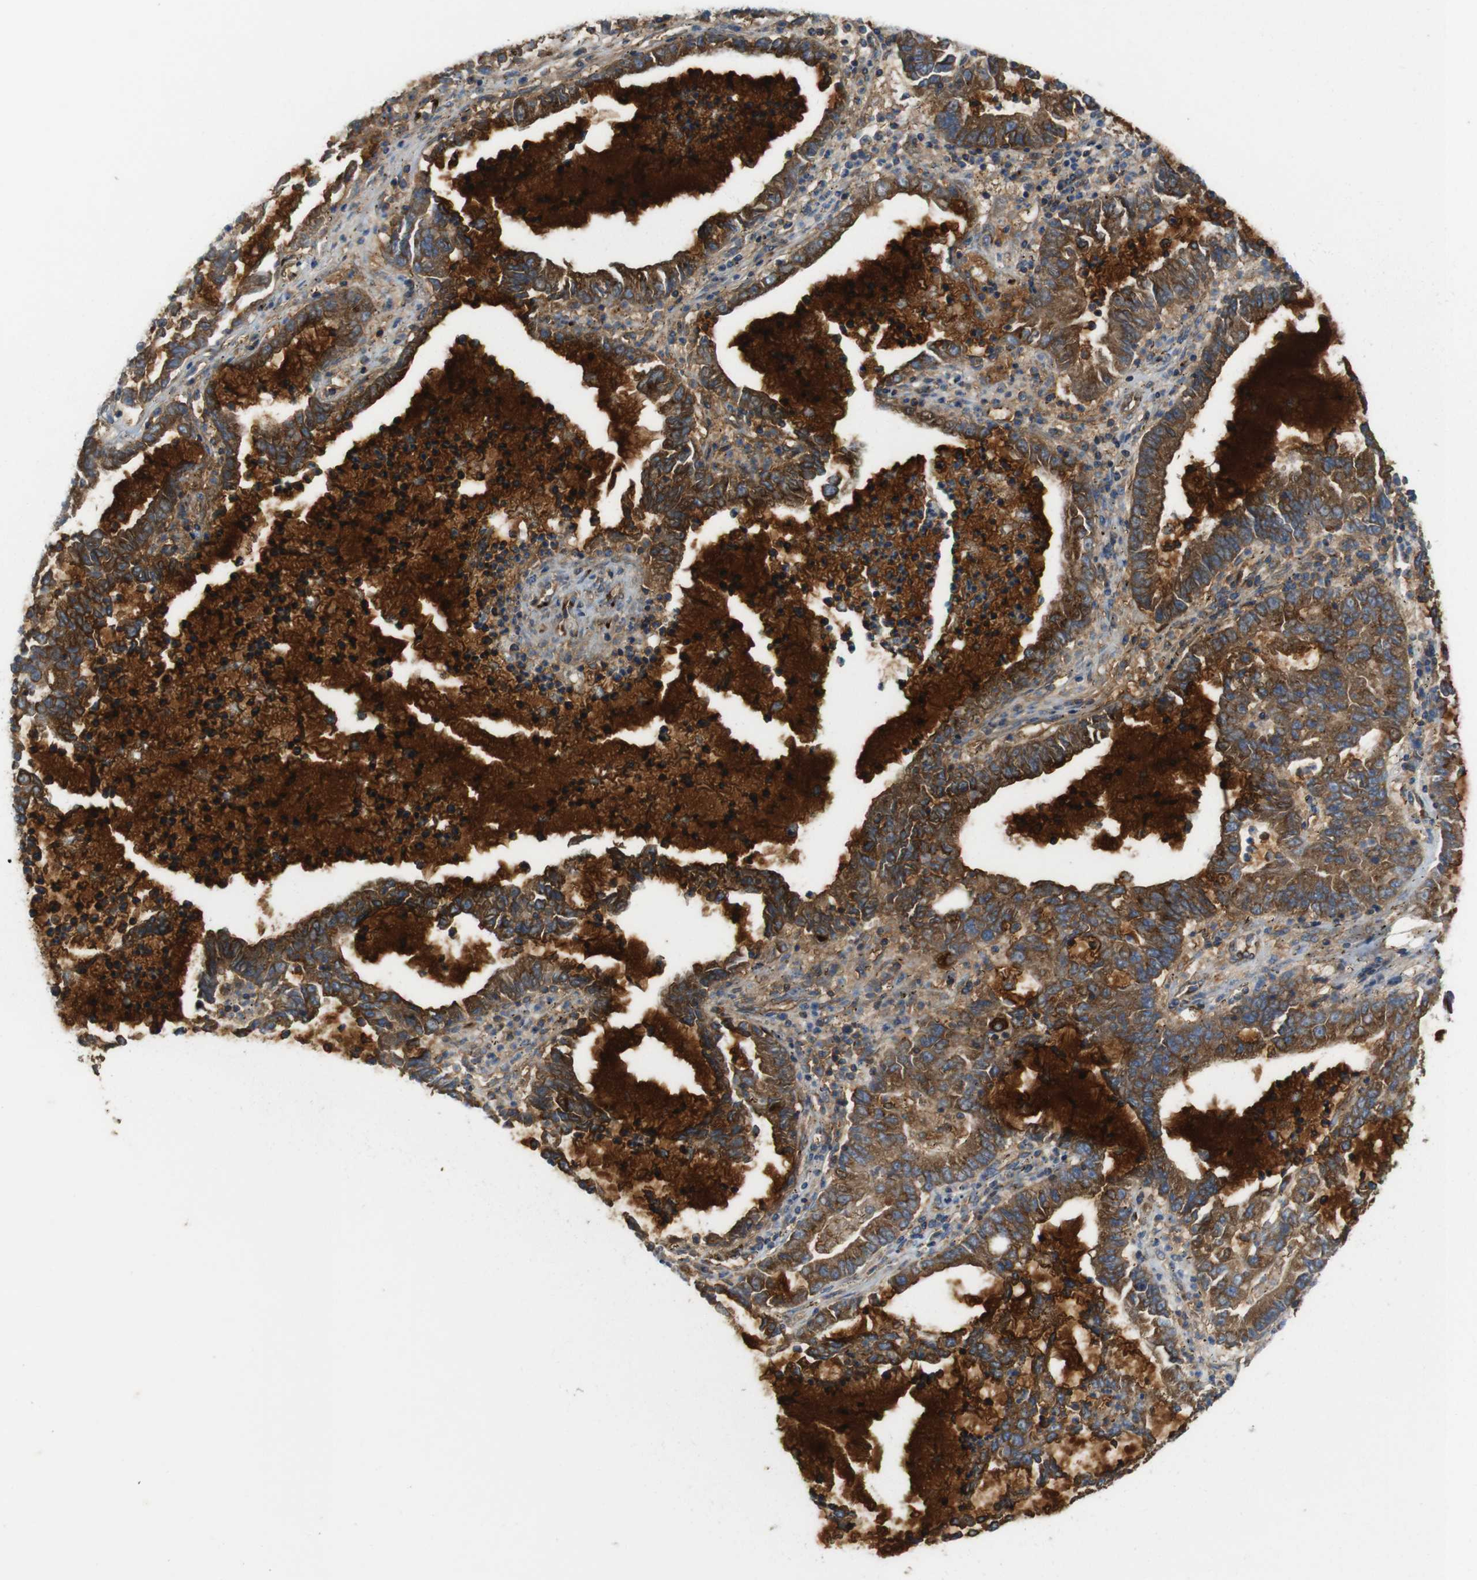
{"staining": {"intensity": "moderate", "quantity": ">75%", "location": "cytoplasmic/membranous"}, "tissue": "lung cancer", "cell_type": "Tumor cells", "image_type": "cancer", "snomed": [{"axis": "morphology", "description": "Adenocarcinoma, NOS"}, {"axis": "topography", "description": "Lung"}], "caption": "Lung cancer (adenocarcinoma) was stained to show a protein in brown. There is medium levels of moderate cytoplasmic/membranous staining in about >75% of tumor cells.", "gene": "EFCAB14", "patient": {"sex": "female", "age": 51}}